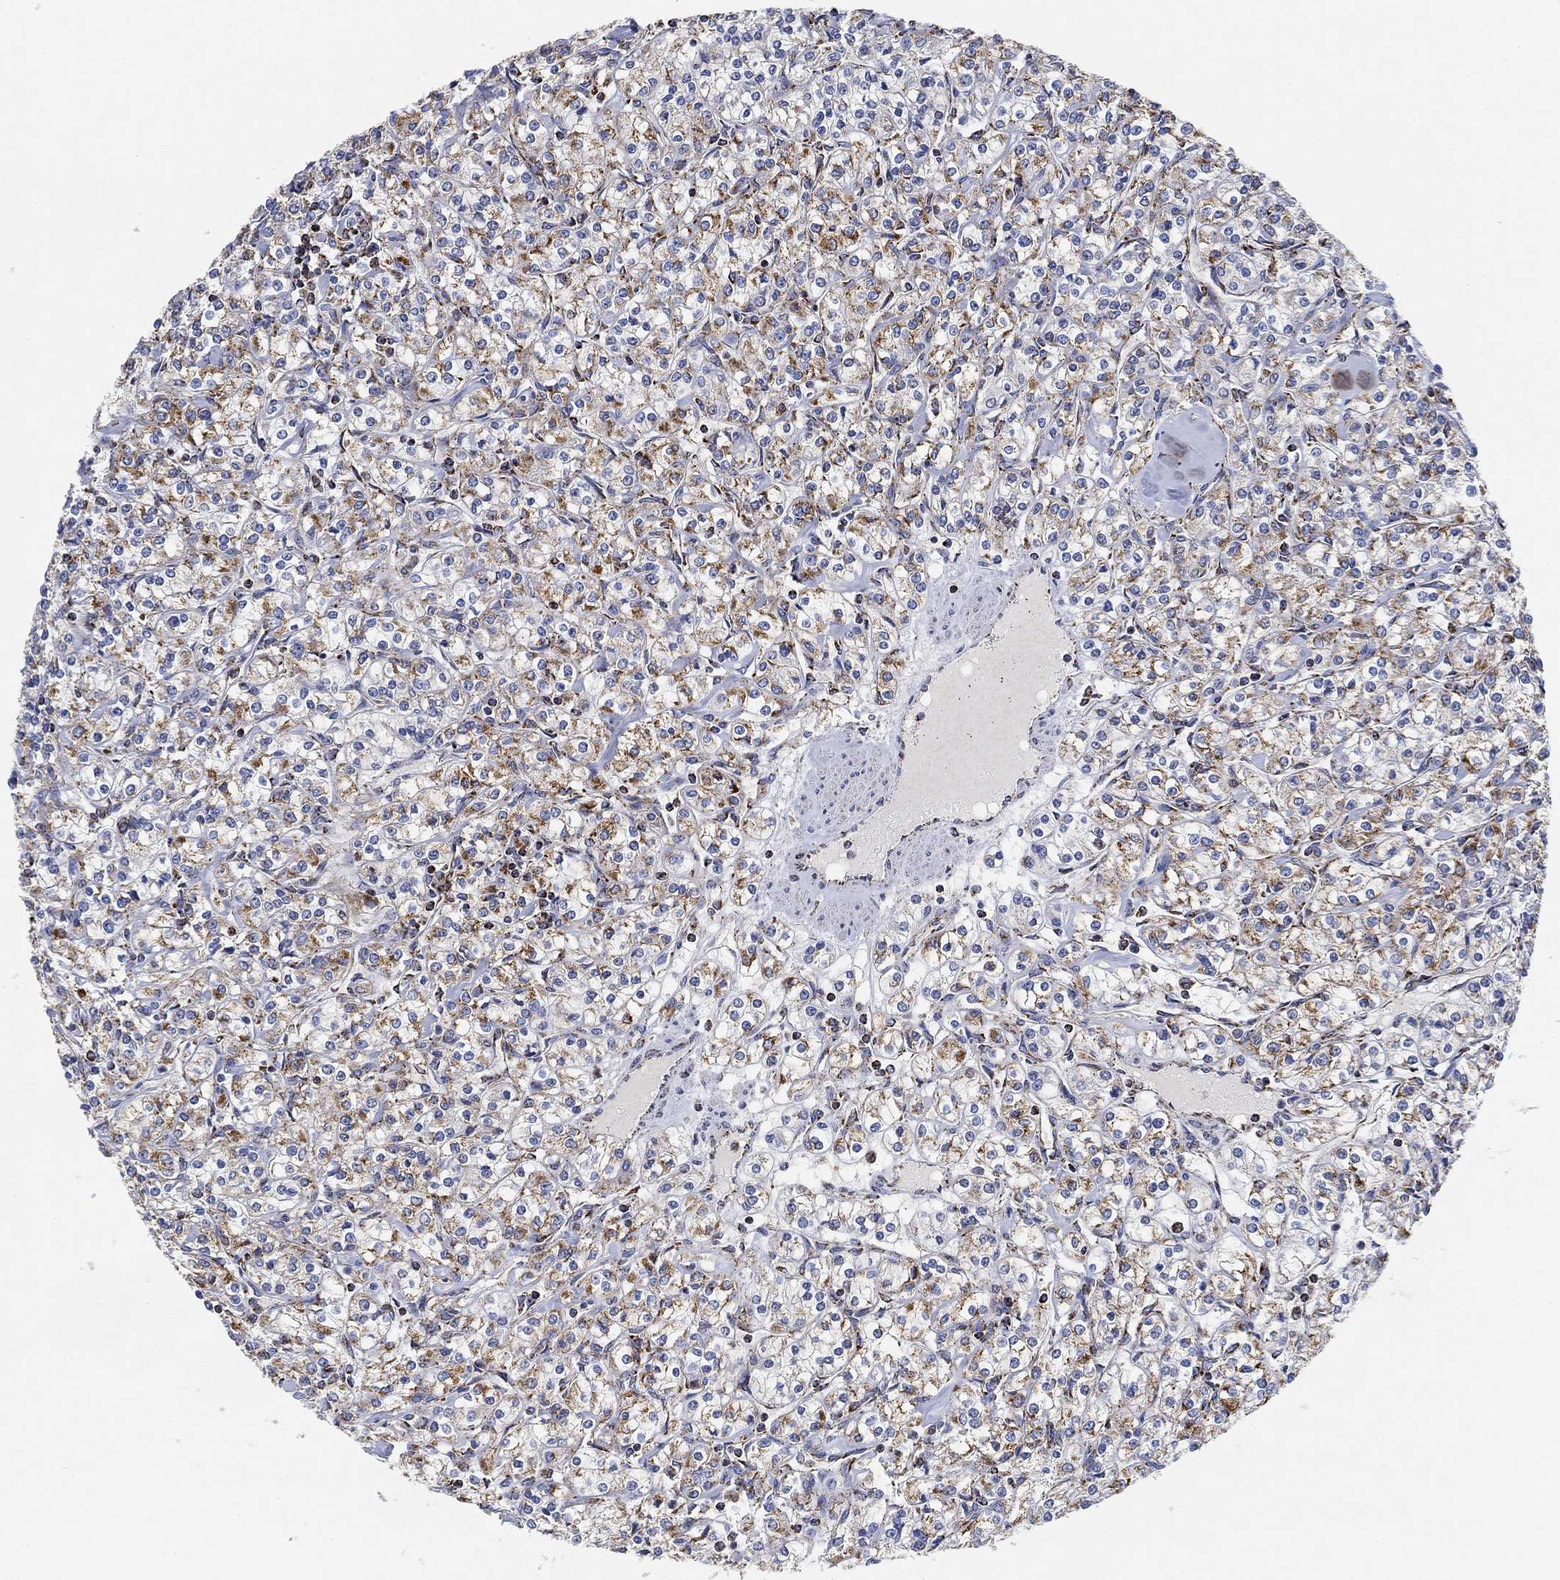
{"staining": {"intensity": "strong", "quantity": "<25%", "location": "cytoplasmic/membranous"}, "tissue": "renal cancer", "cell_type": "Tumor cells", "image_type": "cancer", "snomed": [{"axis": "morphology", "description": "Adenocarcinoma, NOS"}, {"axis": "topography", "description": "Kidney"}], "caption": "Renal cancer stained with DAB immunohistochemistry (IHC) demonstrates medium levels of strong cytoplasmic/membranous positivity in about <25% of tumor cells.", "gene": "NDUFS3", "patient": {"sex": "male", "age": 77}}